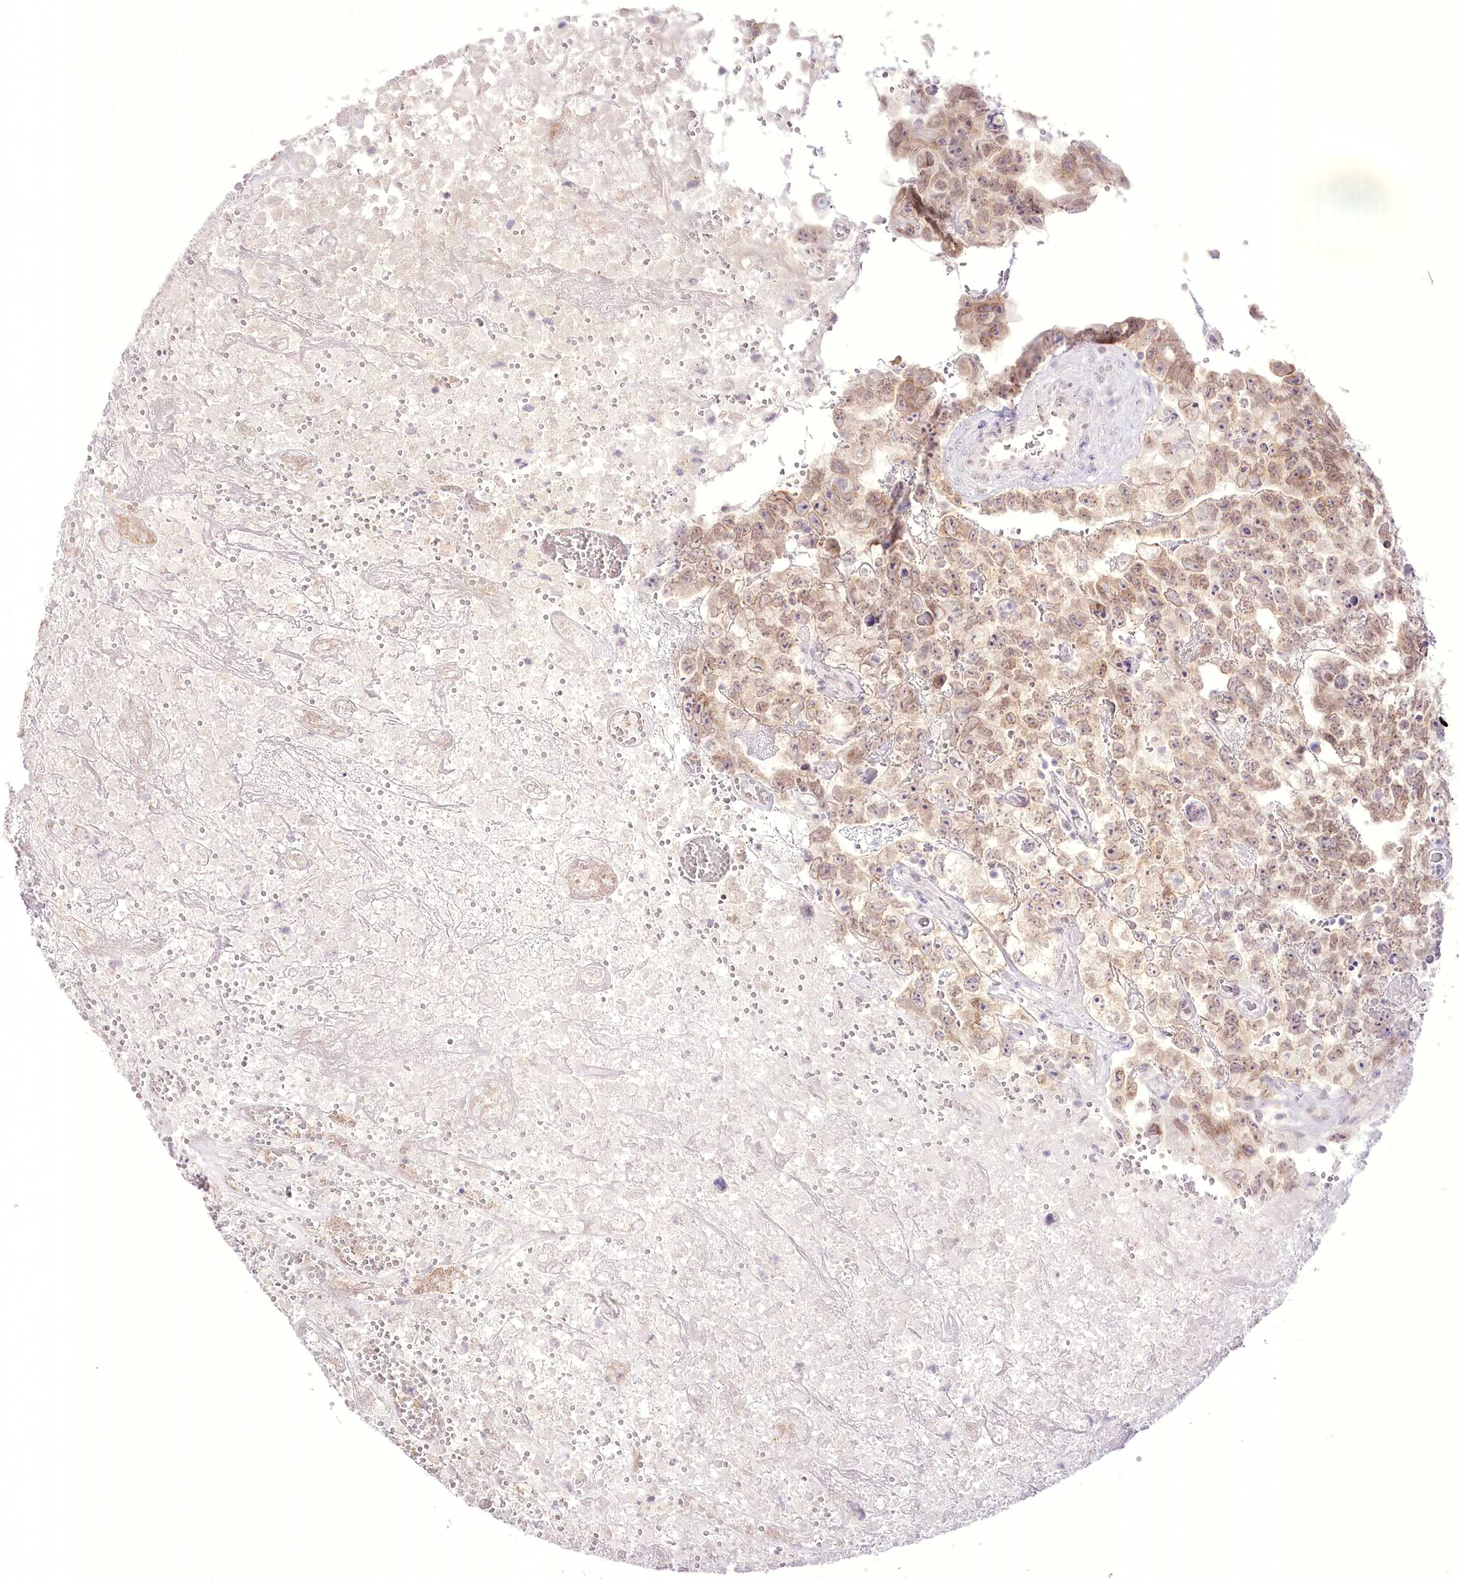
{"staining": {"intensity": "weak", "quantity": ">75%", "location": "cytoplasmic/membranous,nuclear"}, "tissue": "testis cancer", "cell_type": "Tumor cells", "image_type": "cancer", "snomed": [{"axis": "morphology", "description": "Carcinoma, Embryonal, NOS"}, {"axis": "topography", "description": "Testis"}], "caption": "A photomicrograph of human embryonal carcinoma (testis) stained for a protein demonstrates weak cytoplasmic/membranous and nuclear brown staining in tumor cells. (Brightfield microscopy of DAB IHC at high magnification).", "gene": "SLC39A10", "patient": {"sex": "male", "age": 45}}